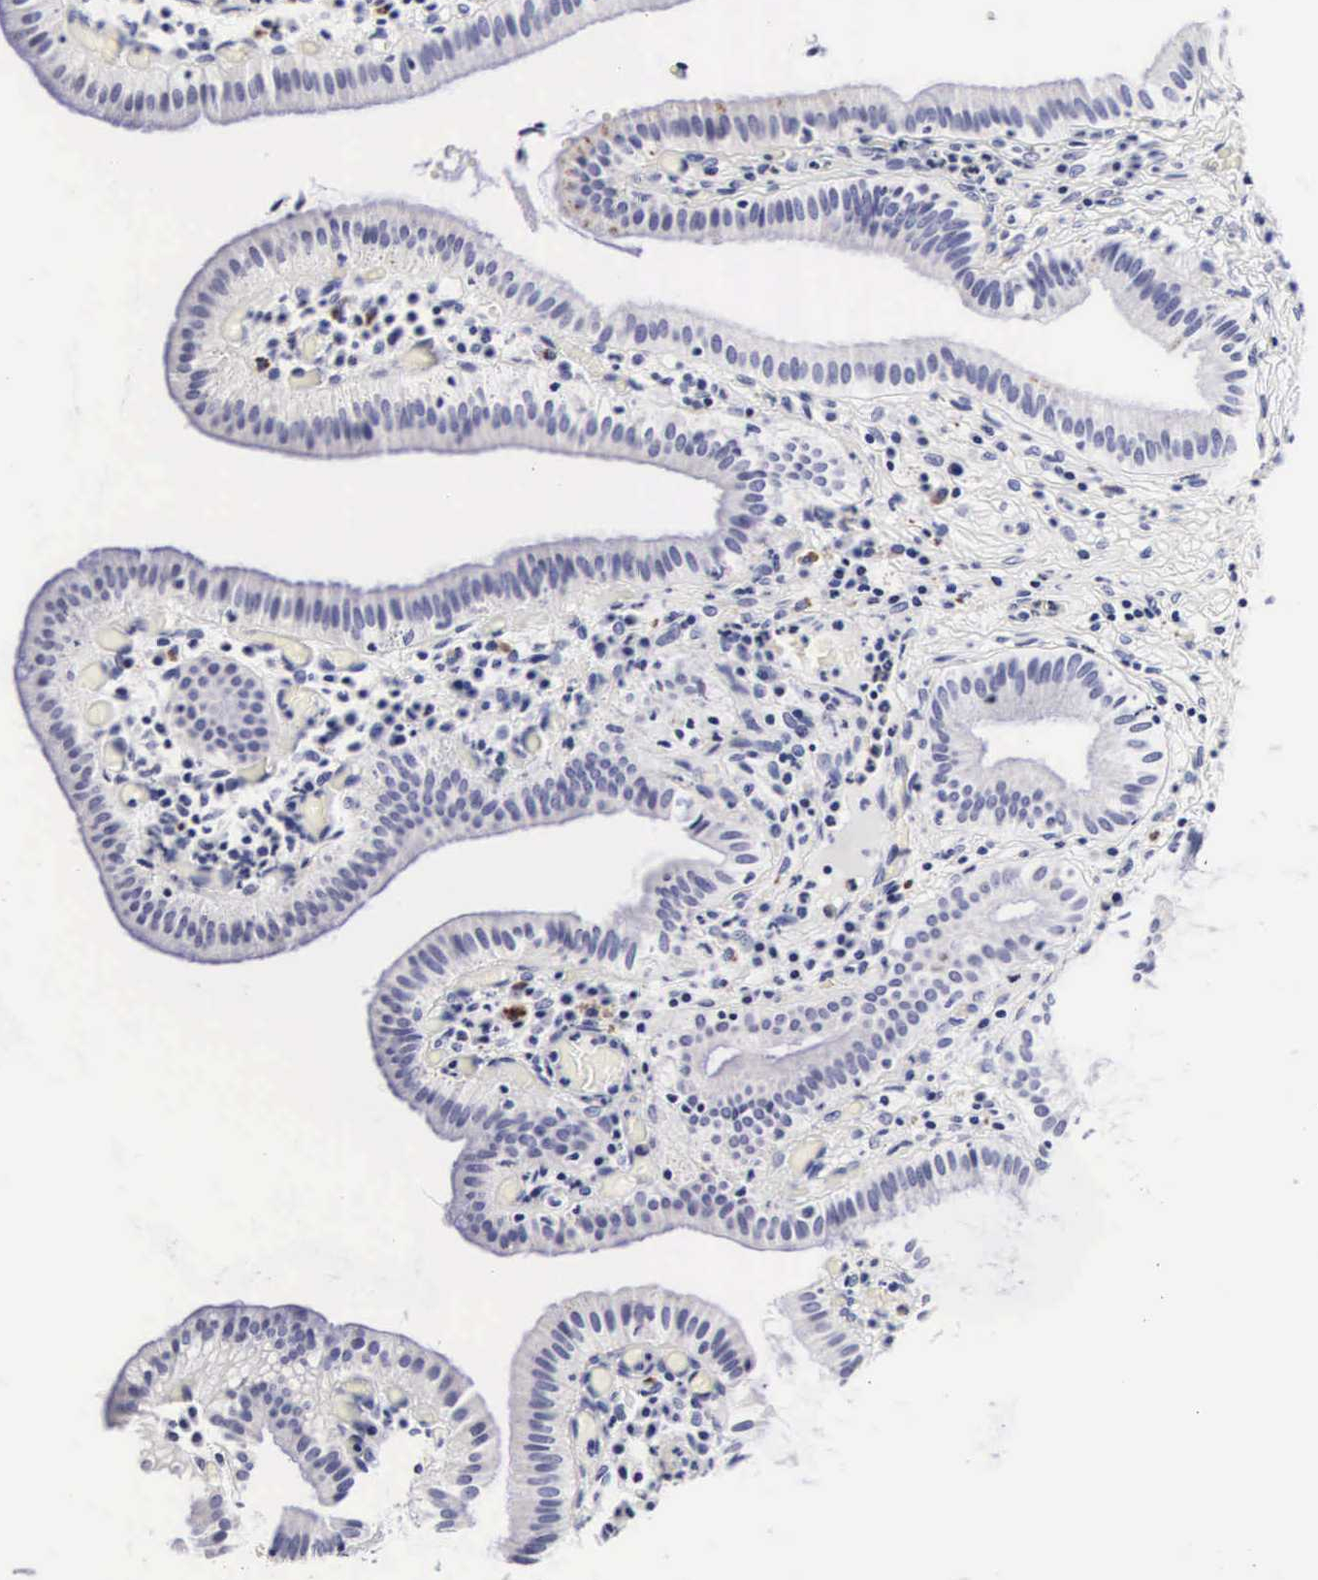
{"staining": {"intensity": "negative", "quantity": "none", "location": "none"}, "tissue": "gallbladder", "cell_type": "Glandular cells", "image_type": "normal", "snomed": [{"axis": "morphology", "description": "Normal tissue, NOS"}, {"axis": "topography", "description": "Gallbladder"}], "caption": "An immunohistochemistry (IHC) image of benign gallbladder is shown. There is no staining in glandular cells of gallbladder. Nuclei are stained in blue.", "gene": "RNASE6", "patient": {"sex": "female", "age": 76}}